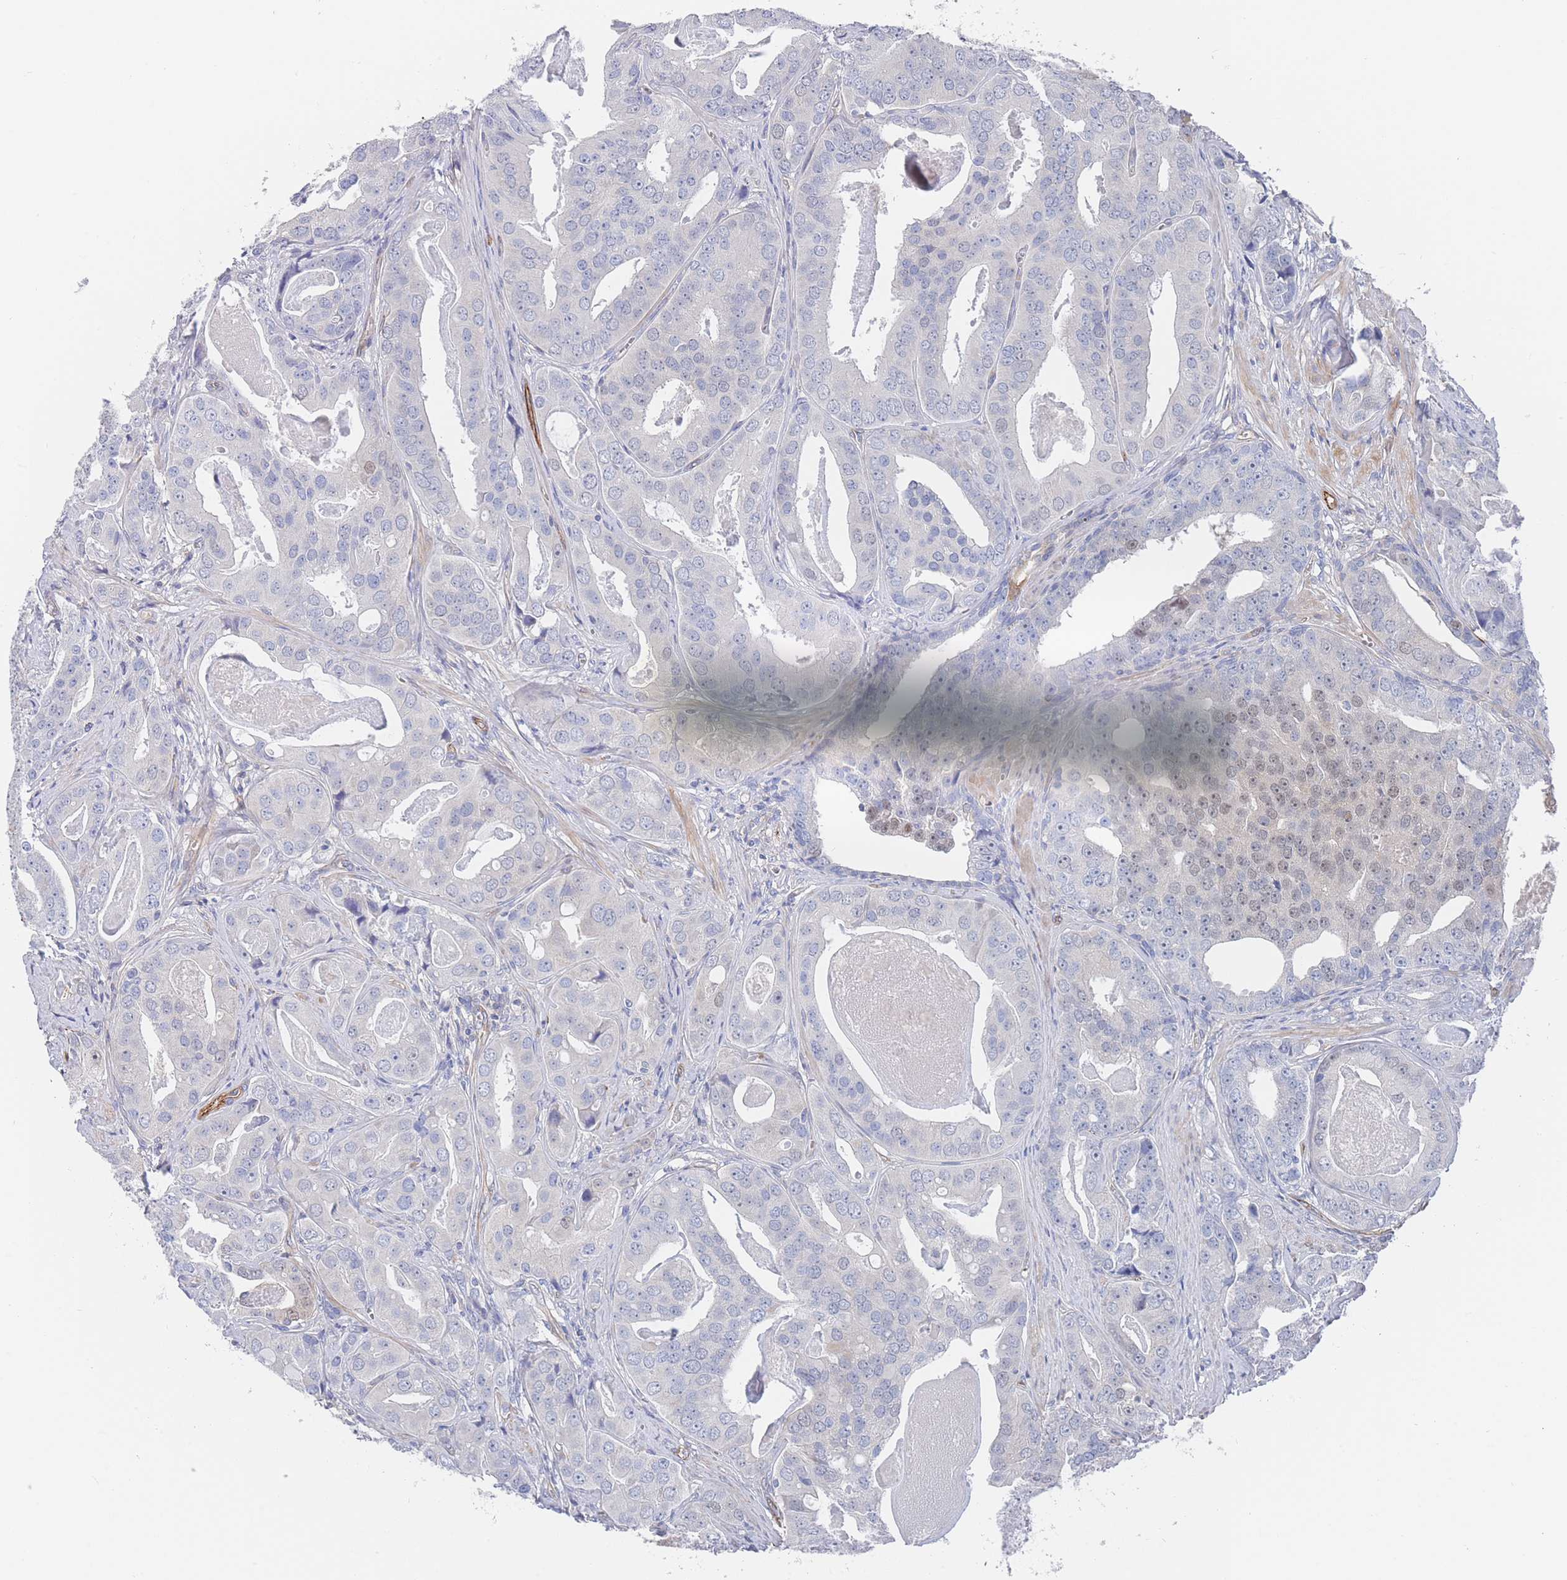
{"staining": {"intensity": "negative", "quantity": "none", "location": "none"}, "tissue": "prostate cancer", "cell_type": "Tumor cells", "image_type": "cancer", "snomed": [{"axis": "morphology", "description": "Adenocarcinoma, High grade"}, {"axis": "topography", "description": "Prostate"}], "caption": "High power microscopy micrograph of an immunohistochemistry (IHC) photomicrograph of prostate cancer, revealing no significant staining in tumor cells. Brightfield microscopy of immunohistochemistry (IHC) stained with DAB (brown) and hematoxylin (blue), captured at high magnification.", "gene": "G6PC1", "patient": {"sex": "male", "age": 71}}